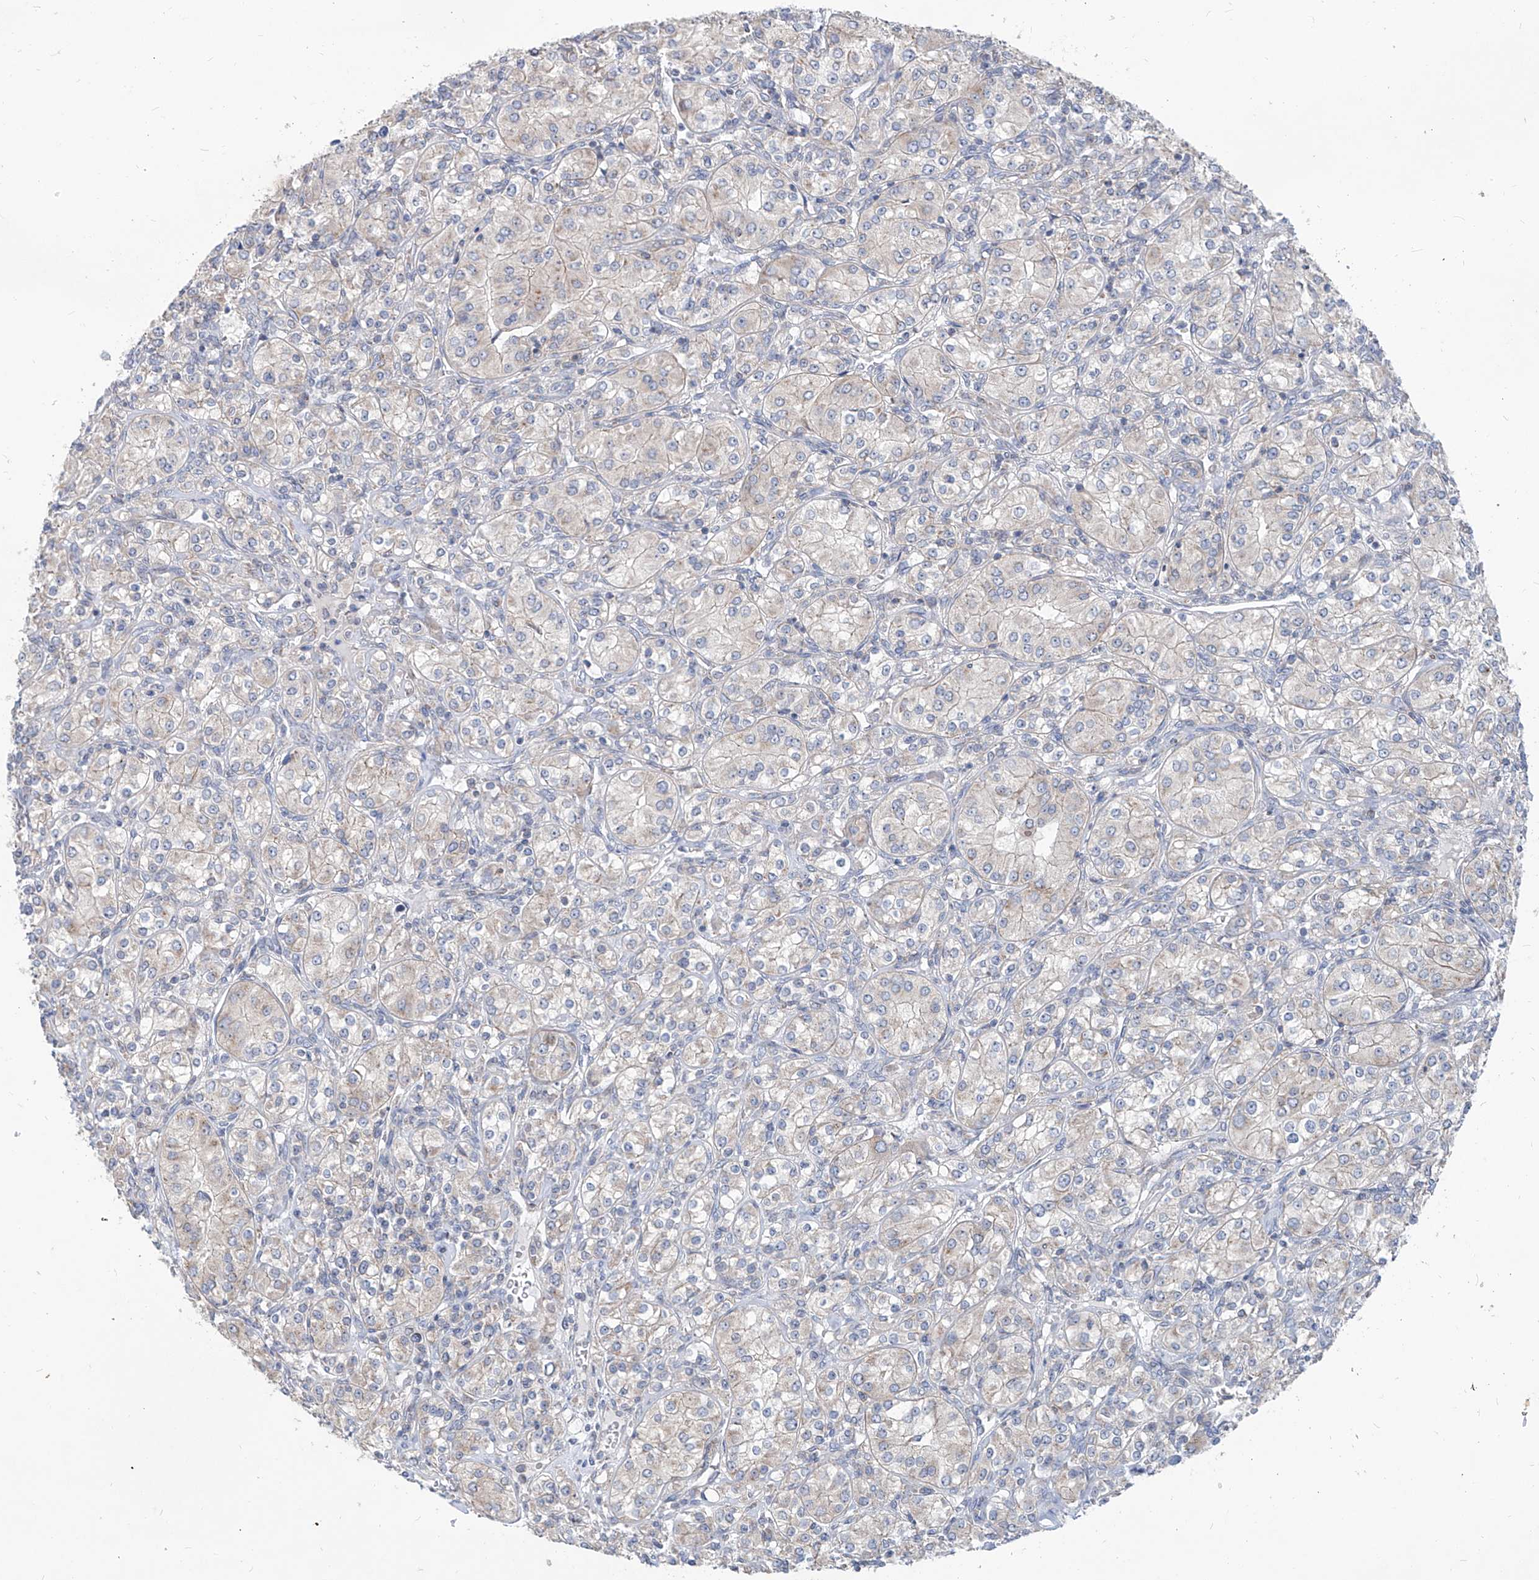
{"staining": {"intensity": "negative", "quantity": "none", "location": "none"}, "tissue": "renal cancer", "cell_type": "Tumor cells", "image_type": "cancer", "snomed": [{"axis": "morphology", "description": "Adenocarcinoma, NOS"}, {"axis": "topography", "description": "Kidney"}], "caption": "Tumor cells show no significant protein staining in renal cancer (adenocarcinoma).", "gene": "AGPS", "patient": {"sex": "male", "age": 77}}